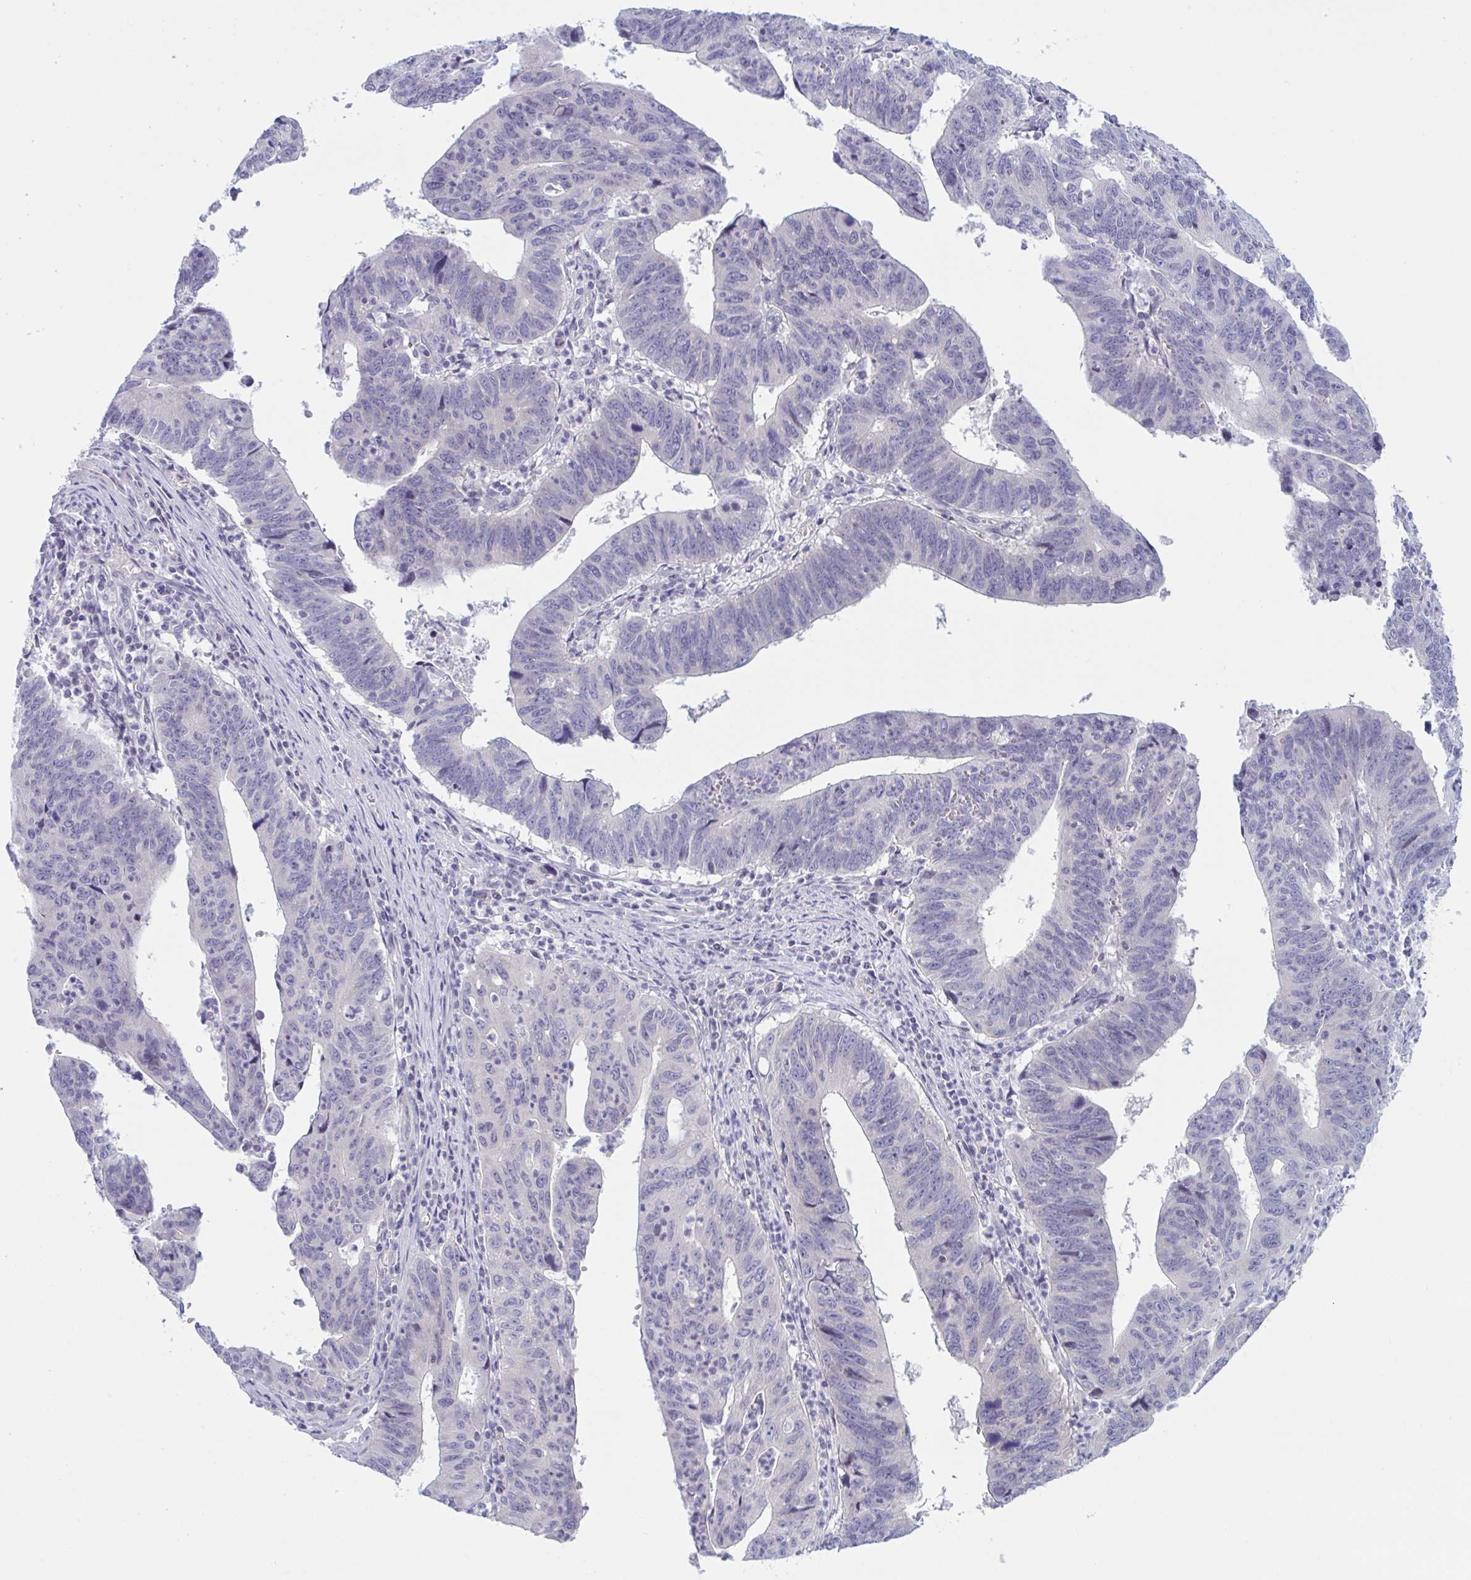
{"staining": {"intensity": "negative", "quantity": "none", "location": "none"}, "tissue": "stomach cancer", "cell_type": "Tumor cells", "image_type": "cancer", "snomed": [{"axis": "morphology", "description": "Adenocarcinoma, NOS"}, {"axis": "topography", "description": "Stomach"}], "caption": "A photomicrograph of human stomach cancer is negative for staining in tumor cells. (DAB (3,3'-diaminobenzidine) immunohistochemistry (IHC) with hematoxylin counter stain).", "gene": "NAA30", "patient": {"sex": "male", "age": 59}}